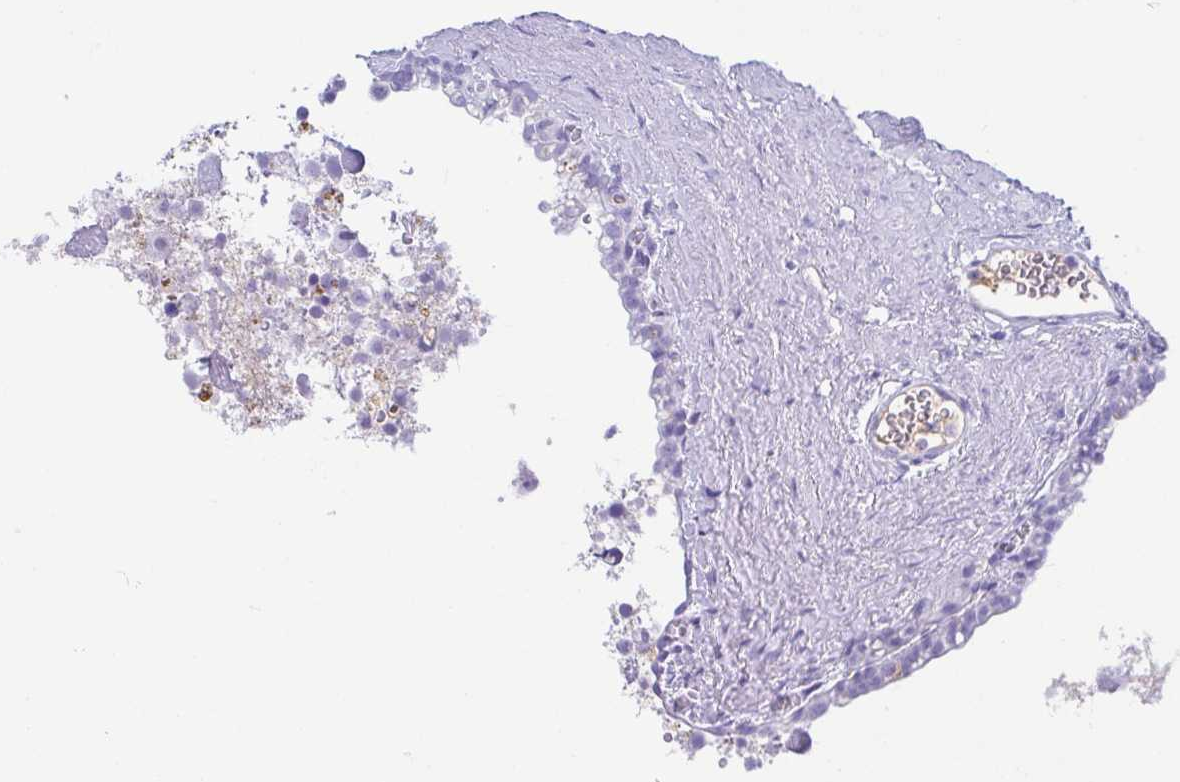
{"staining": {"intensity": "negative", "quantity": "none", "location": "none"}, "tissue": "seminal vesicle", "cell_type": "Glandular cells", "image_type": "normal", "snomed": [{"axis": "morphology", "description": "Normal tissue, NOS"}, {"axis": "topography", "description": "Seminal veicle"}], "caption": "Immunohistochemistry (IHC) image of normal human seminal vesicle stained for a protein (brown), which shows no positivity in glandular cells. The staining is performed using DAB (3,3'-diaminobenzidine) brown chromogen with nuclei counter-stained in using hematoxylin.", "gene": "GKN1", "patient": {"sex": "male", "age": 76}}